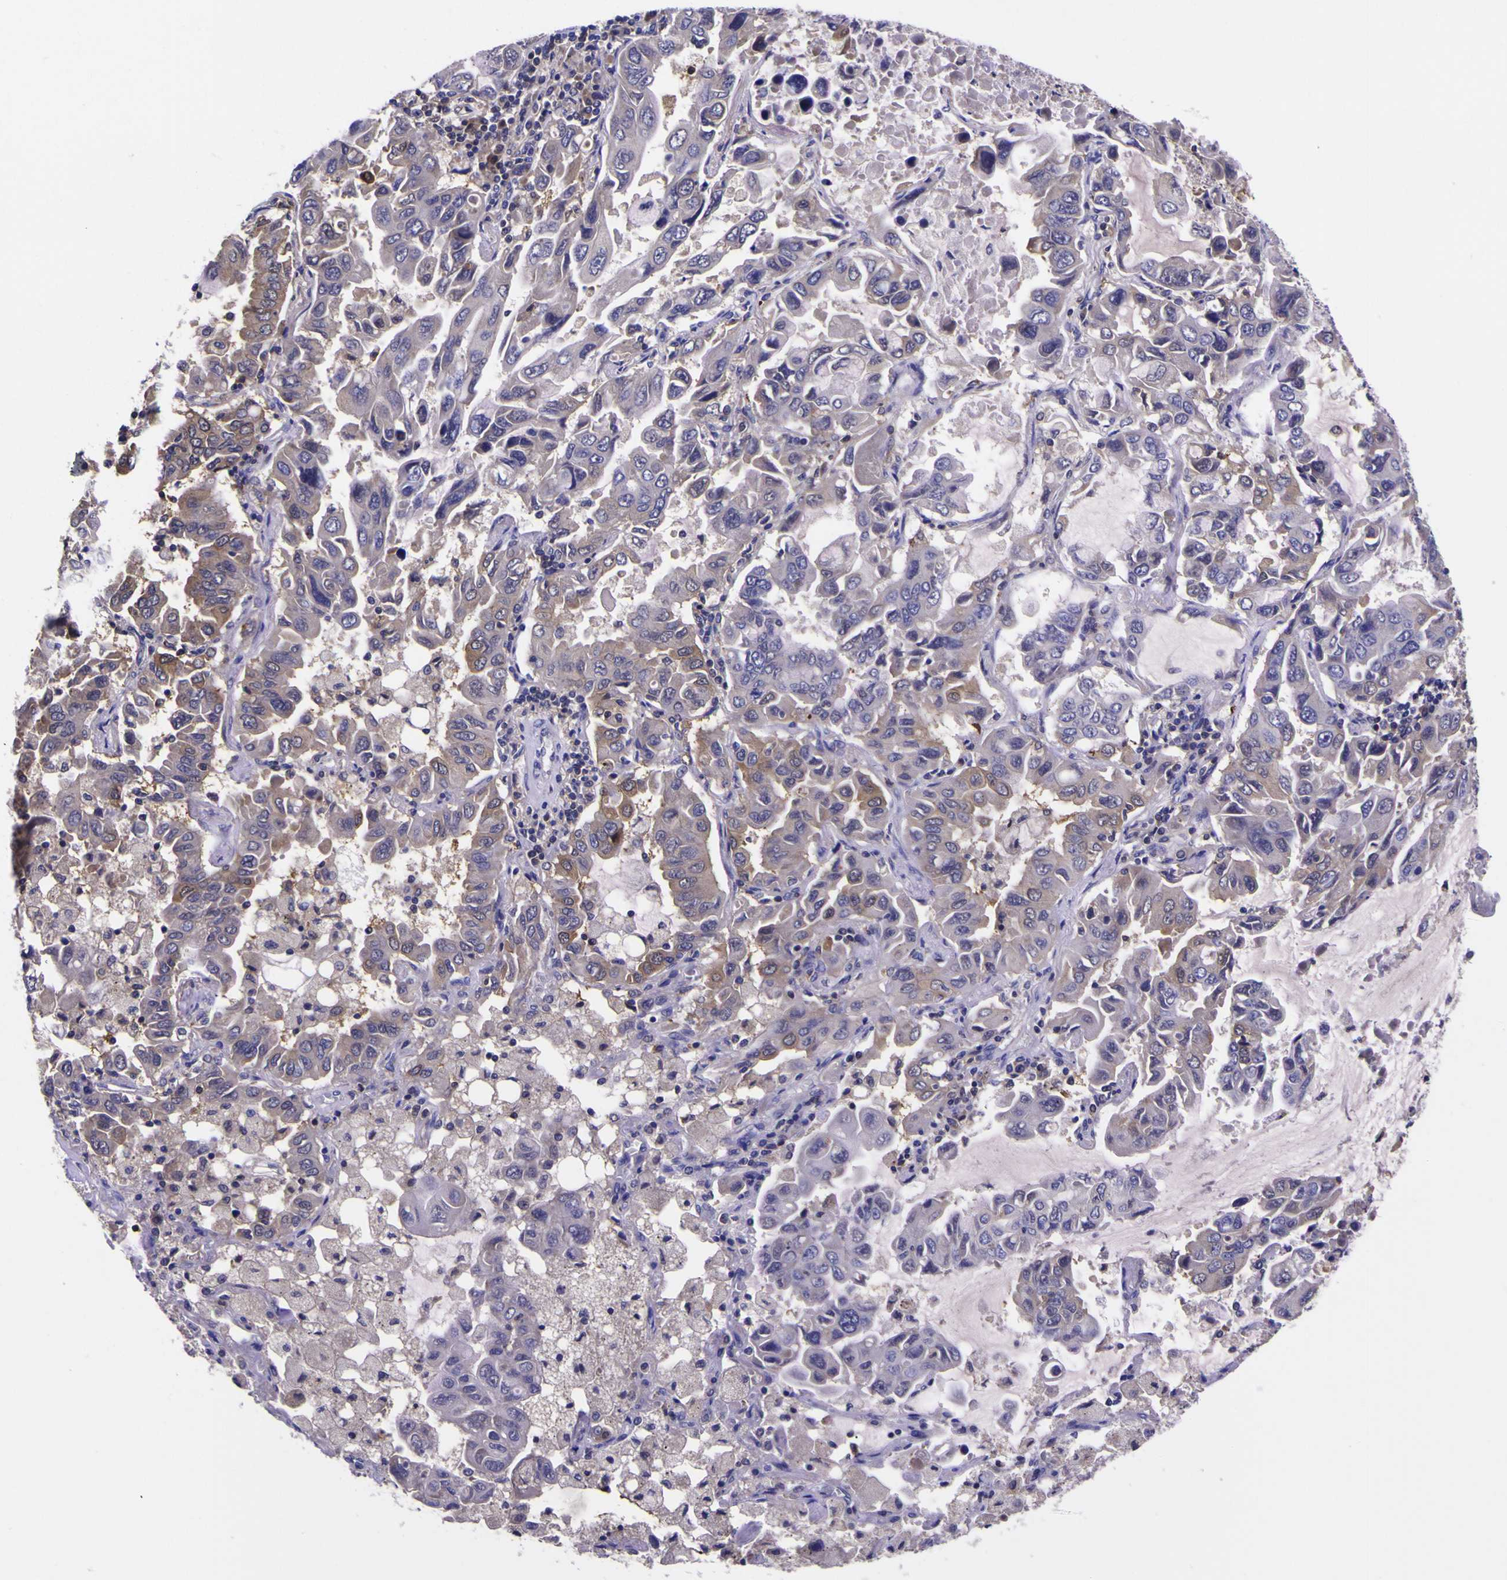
{"staining": {"intensity": "weak", "quantity": "25%-75%", "location": "cytoplasmic/membranous"}, "tissue": "lung cancer", "cell_type": "Tumor cells", "image_type": "cancer", "snomed": [{"axis": "morphology", "description": "Adenocarcinoma, NOS"}, {"axis": "topography", "description": "Lung"}], "caption": "High-magnification brightfield microscopy of lung adenocarcinoma stained with DAB (3,3'-diaminobenzidine) (brown) and counterstained with hematoxylin (blue). tumor cells exhibit weak cytoplasmic/membranous expression is present in approximately25%-75% of cells.", "gene": "MAPK14", "patient": {"sex": "male", "age": 64}}